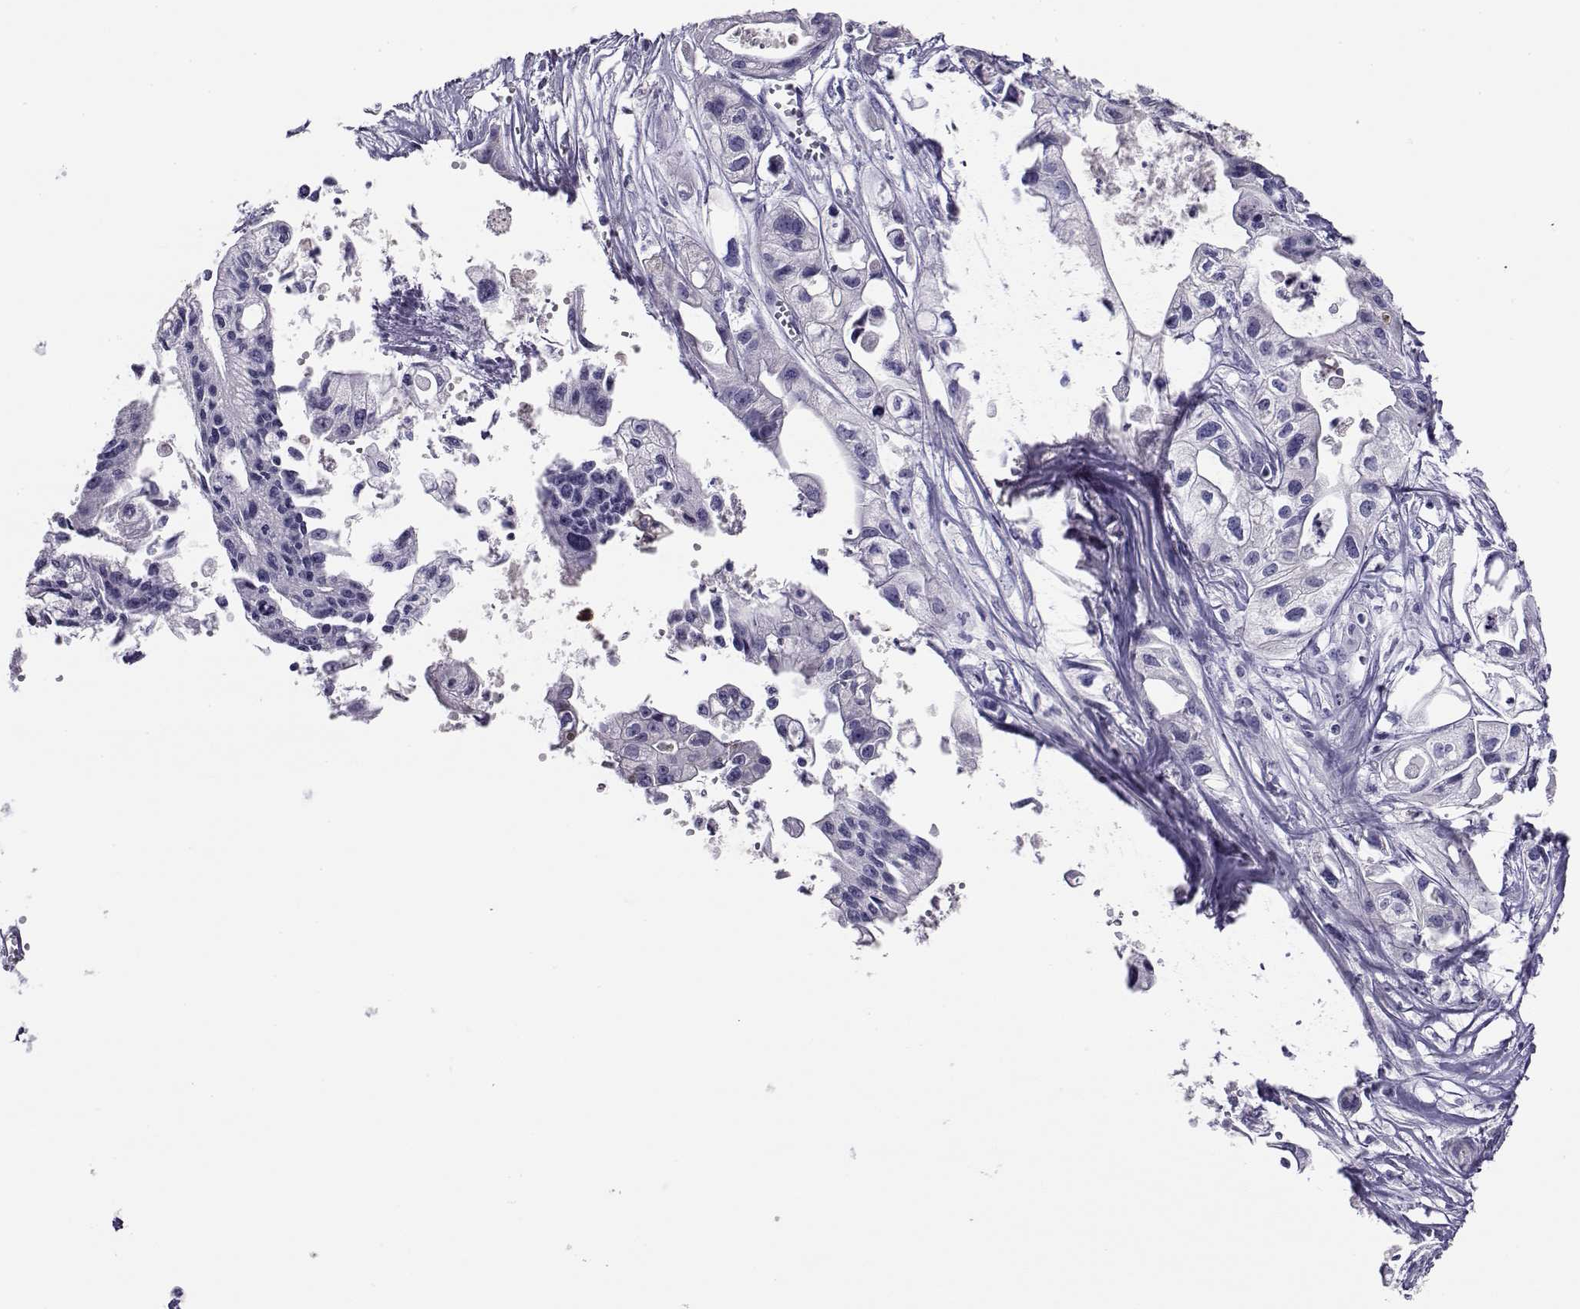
{"staining": {"intensity": "weak", "quantity": "<25%", "location": "cytoplasmic/membranous"}, "tissue": "pancreatic cancer", "cell_type": "Tumor cells", "image_type": "cancer", "snomed": [{"axis": "morphology", "description": "Adenocarcinoma, NOS"}, {"axis": "topography", "description": "Pancreas"}], "caption": "Tumor cells are negative for protein expression in human pancreatic cancer.", "gene": "RHOXF2", "patient": {"sex": "male", "age": 70}}